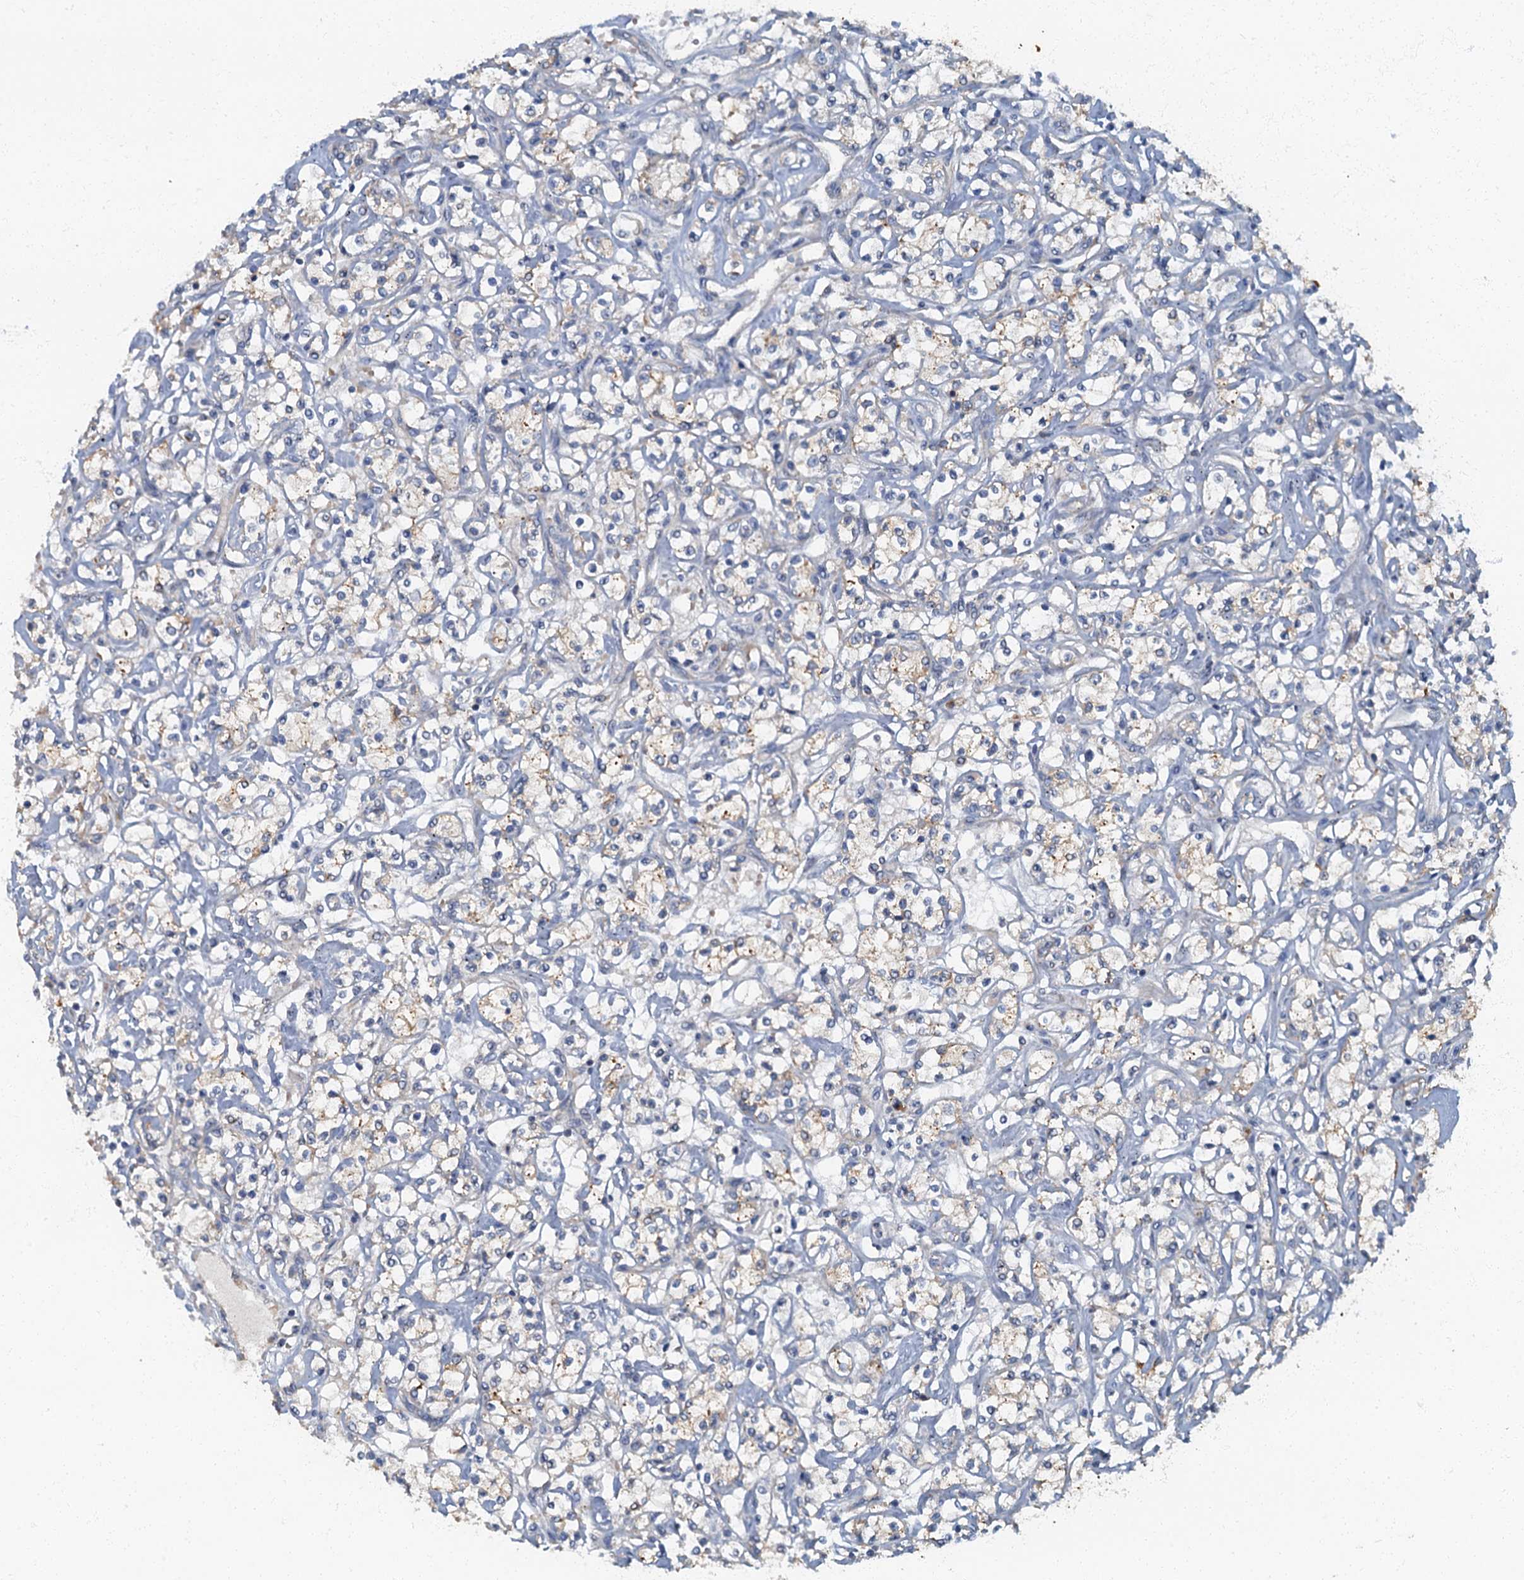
{"staining": {"intensity": "weak", "quantity": "<25%", "location": "cytoplasmic/membranous"}, "tissue": "renal cancer", "cell_type": "Tumor cells", "image_type": "cancer", "snomed": [{"axis": "morphology", "description": "Adenocarcinoma, NOS"}, {"axis": "topography", "description": "Kidney"}], "caption": "This is an immunohistochemistry (IHC) photomicrograph of human renal adenocarcinoma. There is no positivity in tumor cells.", "gene": "ARL11", "patient": {"sex": "female", "age": 59}}